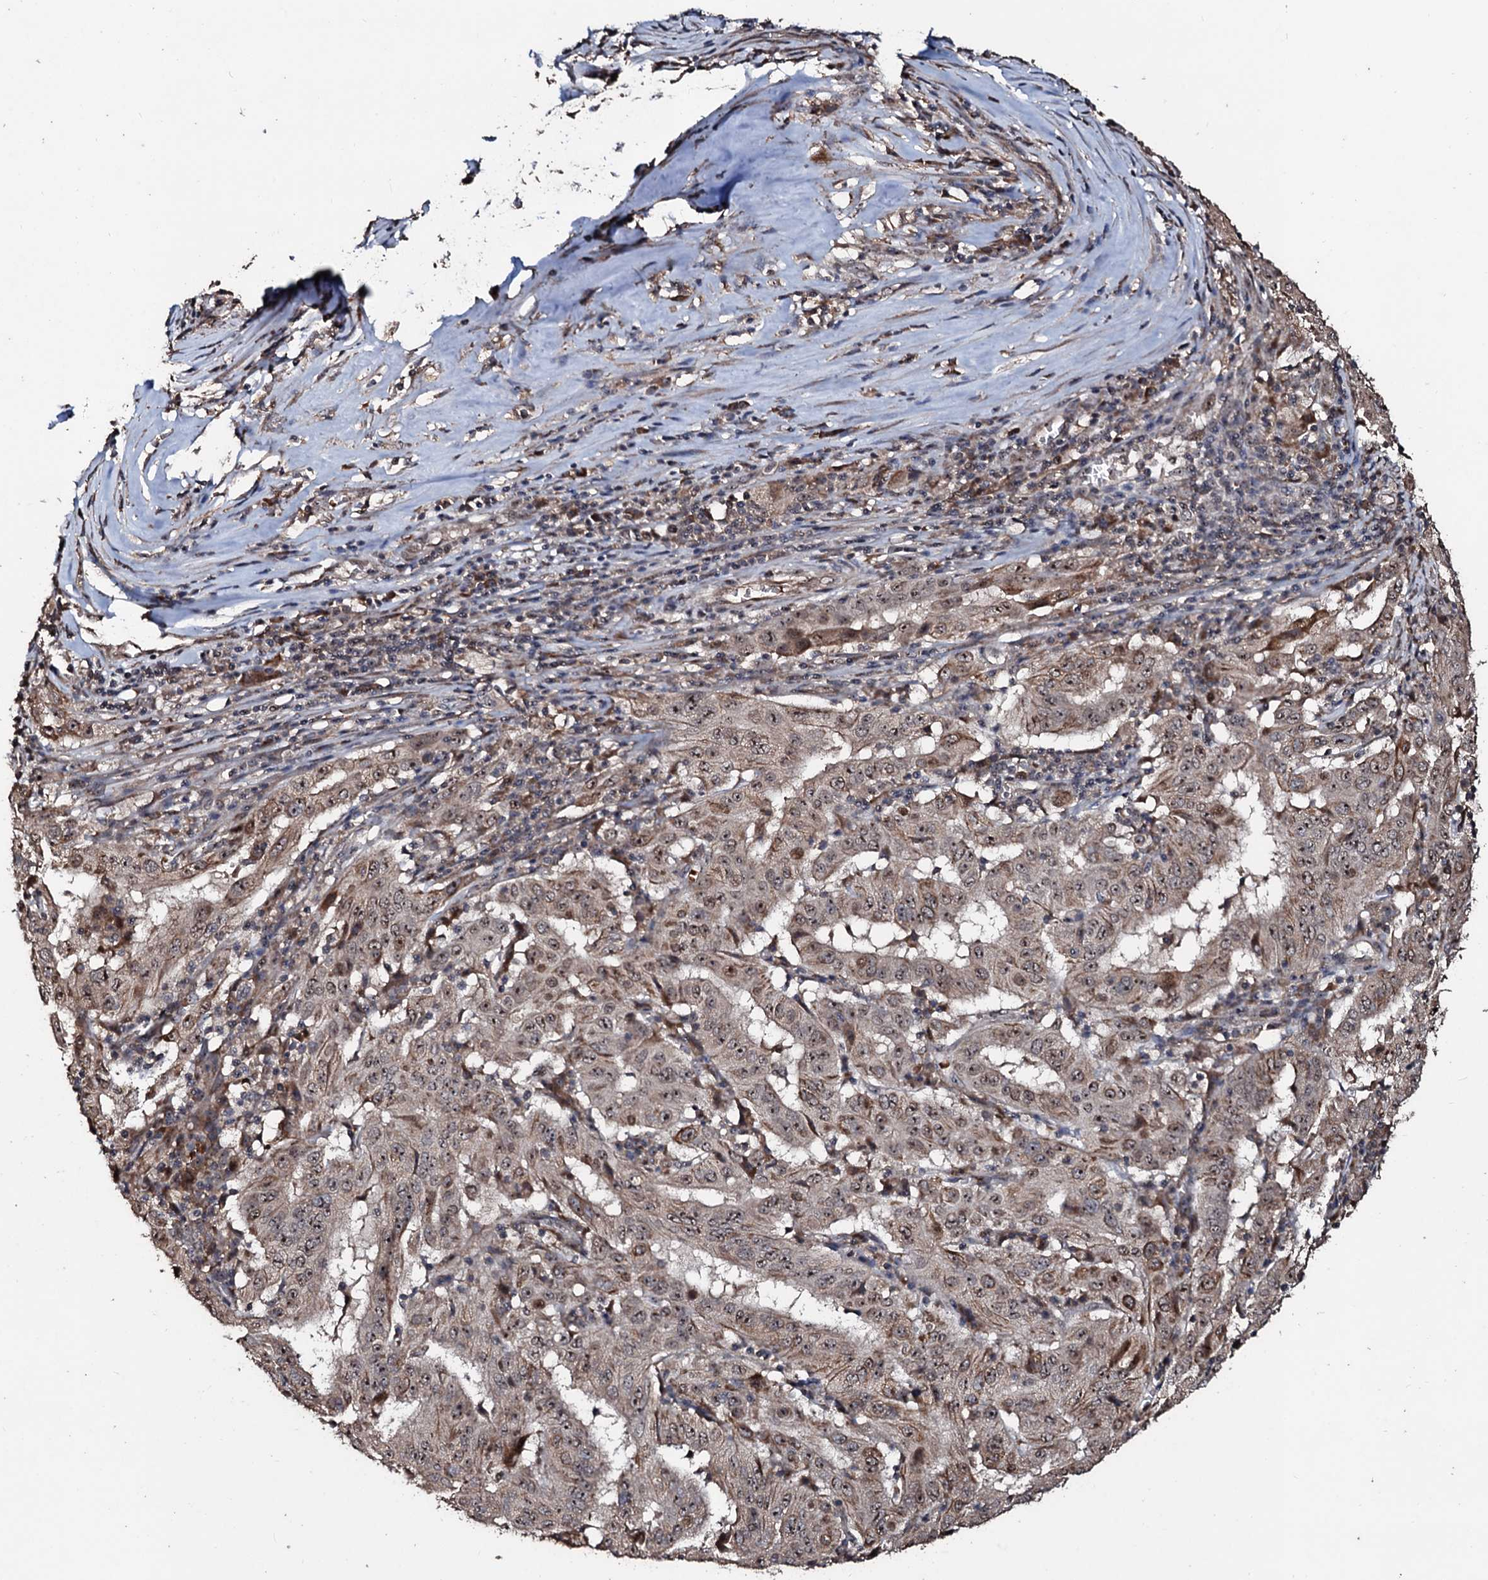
{"staining": {"intensity": "weak", "quantity": ">75%", "location": "cytoplasmic/membranous,nuclear"}, "tissue": "pancreatic cancer", "cell_type": "Tumor cells", "image_type": "cancer", "snomed": [{"axis": "morphology", "description": "Adenocarcinoma, NOS"}, {"axis": "topography", "description": "Pancreas"}], "caption": "The immunohistochemical stain labels weak cytoplasmic/membranous and nuclear staining in tumor cells of adenocarcinoma (pancreatic) tissue. Immunohistochemistry stains the protein of interest in brown and the nuclei are stained blue.", "gene": "SUPT7L", "patient": {"sex": "male", "age": 63}}